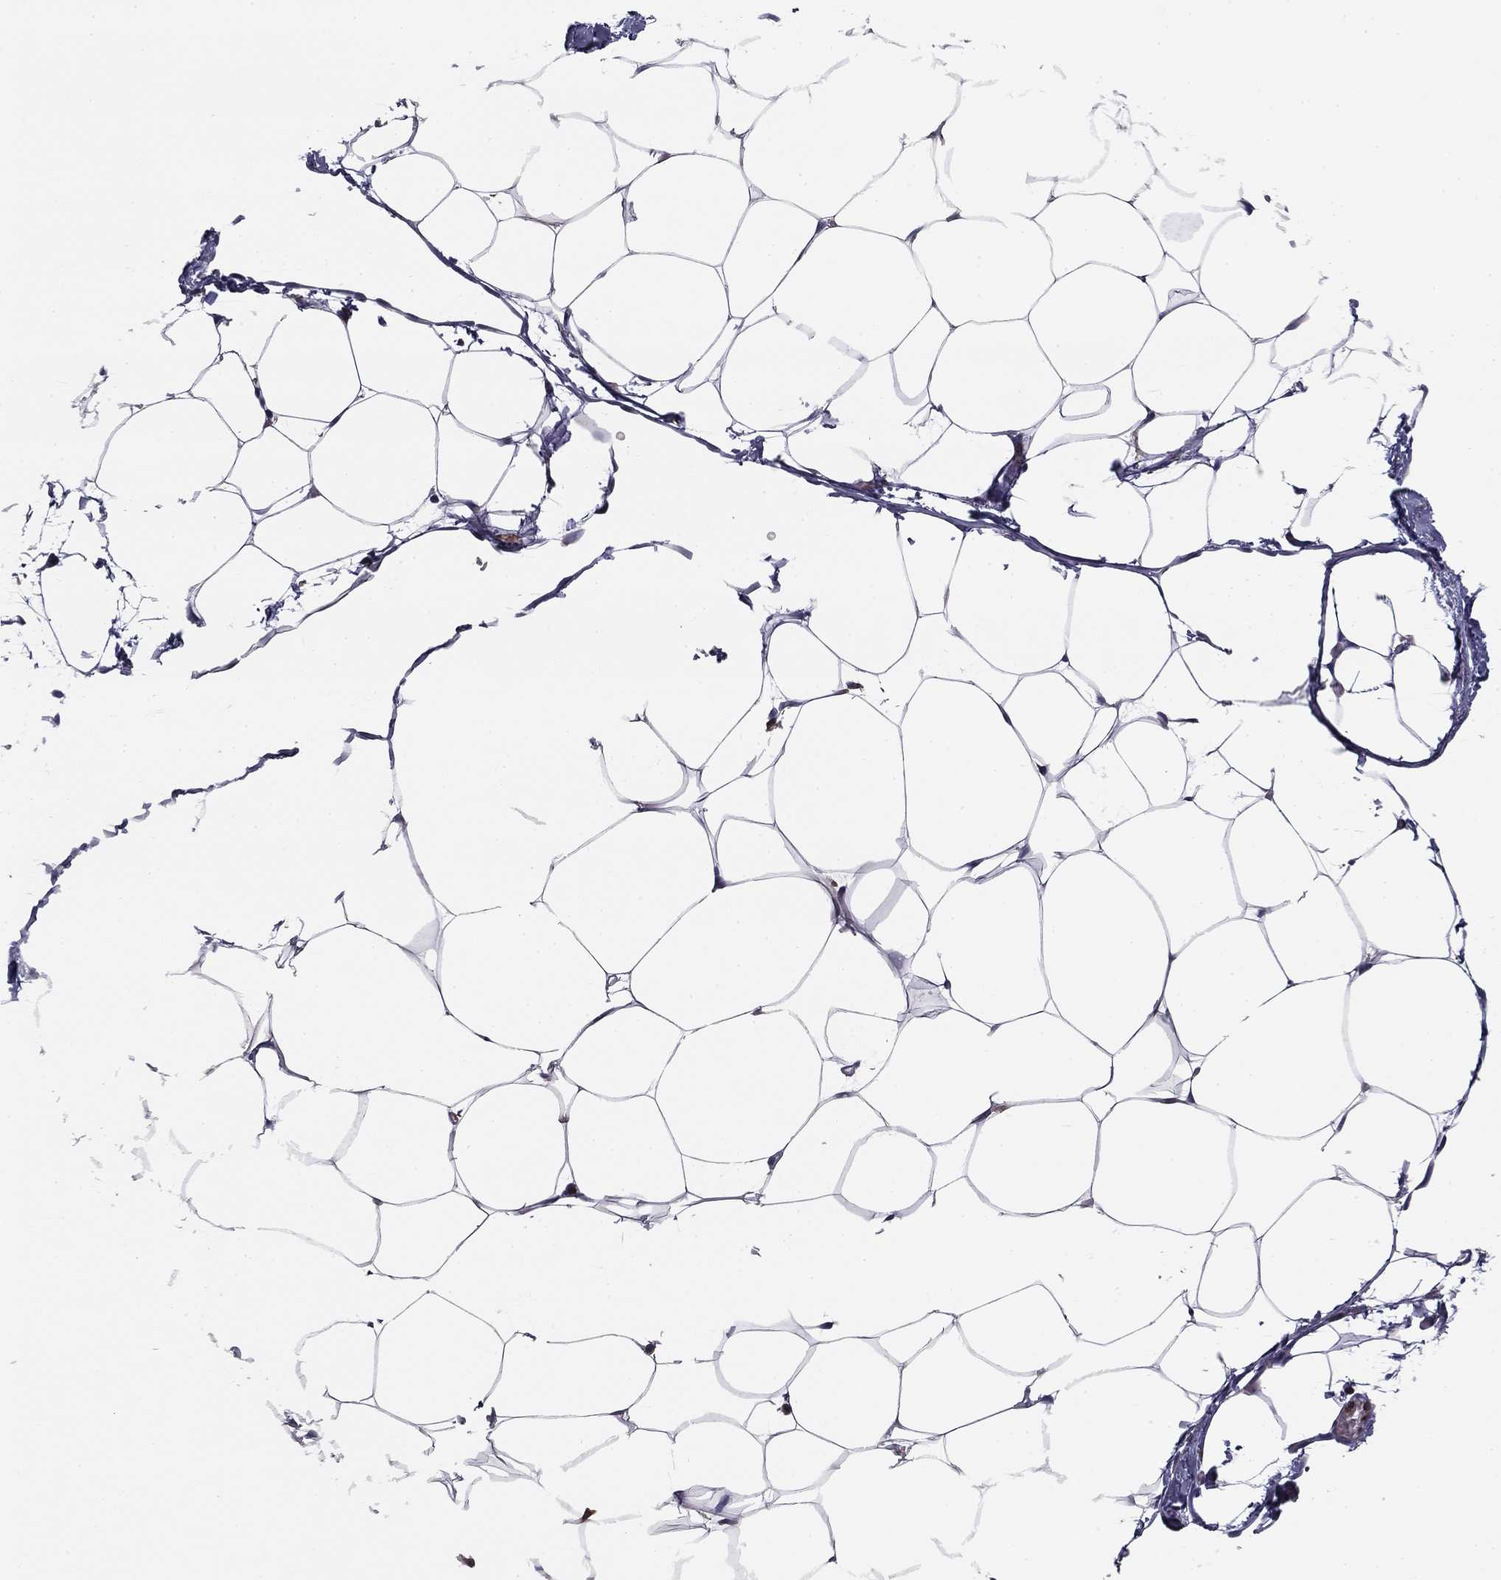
{"staining": {"intensity": "negative", "quantity": "none", "location": "none"}, "tissue": "adipose tissue", "cell_type": "Adipocytes", "image_type": "normal", "snomed": [{"axis": "morphology", "description": "Normal tissue, NOS"}, {"axis": "topography", "description": "Adipose tissue"}], "caption": "This is an IHC micrograph of benign human adipose tissue. There is no positivity in adipocytes.", "gene": "PLCB2", "patient": {"sex": "male", "age": 57}}